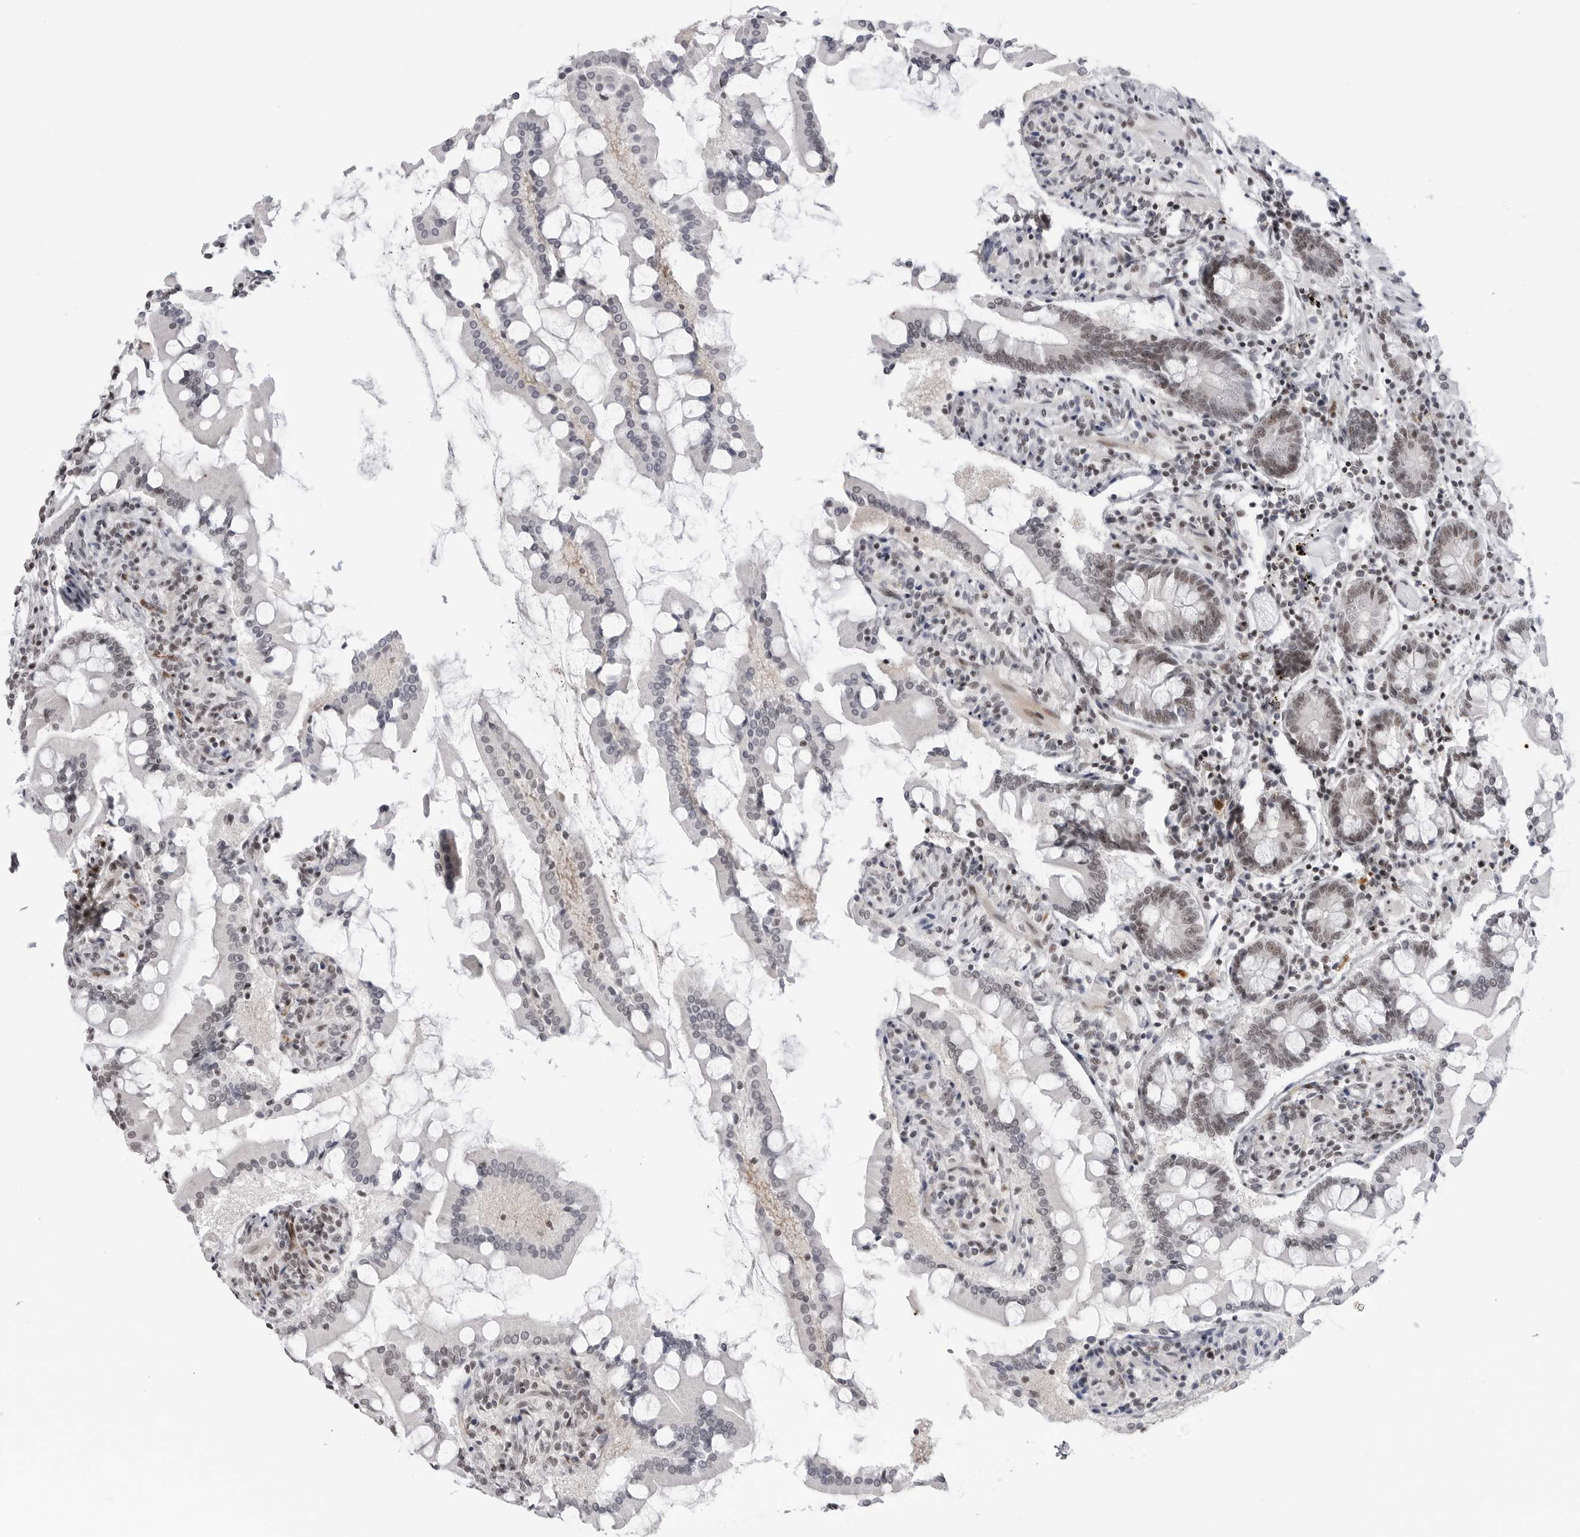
{"staining": {"intensity": "weak", "quantity": "25%-75%", "location": "nuclear"}, "tissue": "small intestine", "cell_type": "Glandular cells", "image_type": "normal", "snomed": [{"axis": "morphology", "description": "Normal tissue, NOS"}, {"axis": "topography", "description": "Small intestine"}], "caption": "Weak nuclear staining is identified in about 25%-75% of glandular cells in benign small intestine. (IHC, brightfield microscopy, high magnification).", "gene": "TRIM66", "patient": {"sex": "male", "age": 41}}